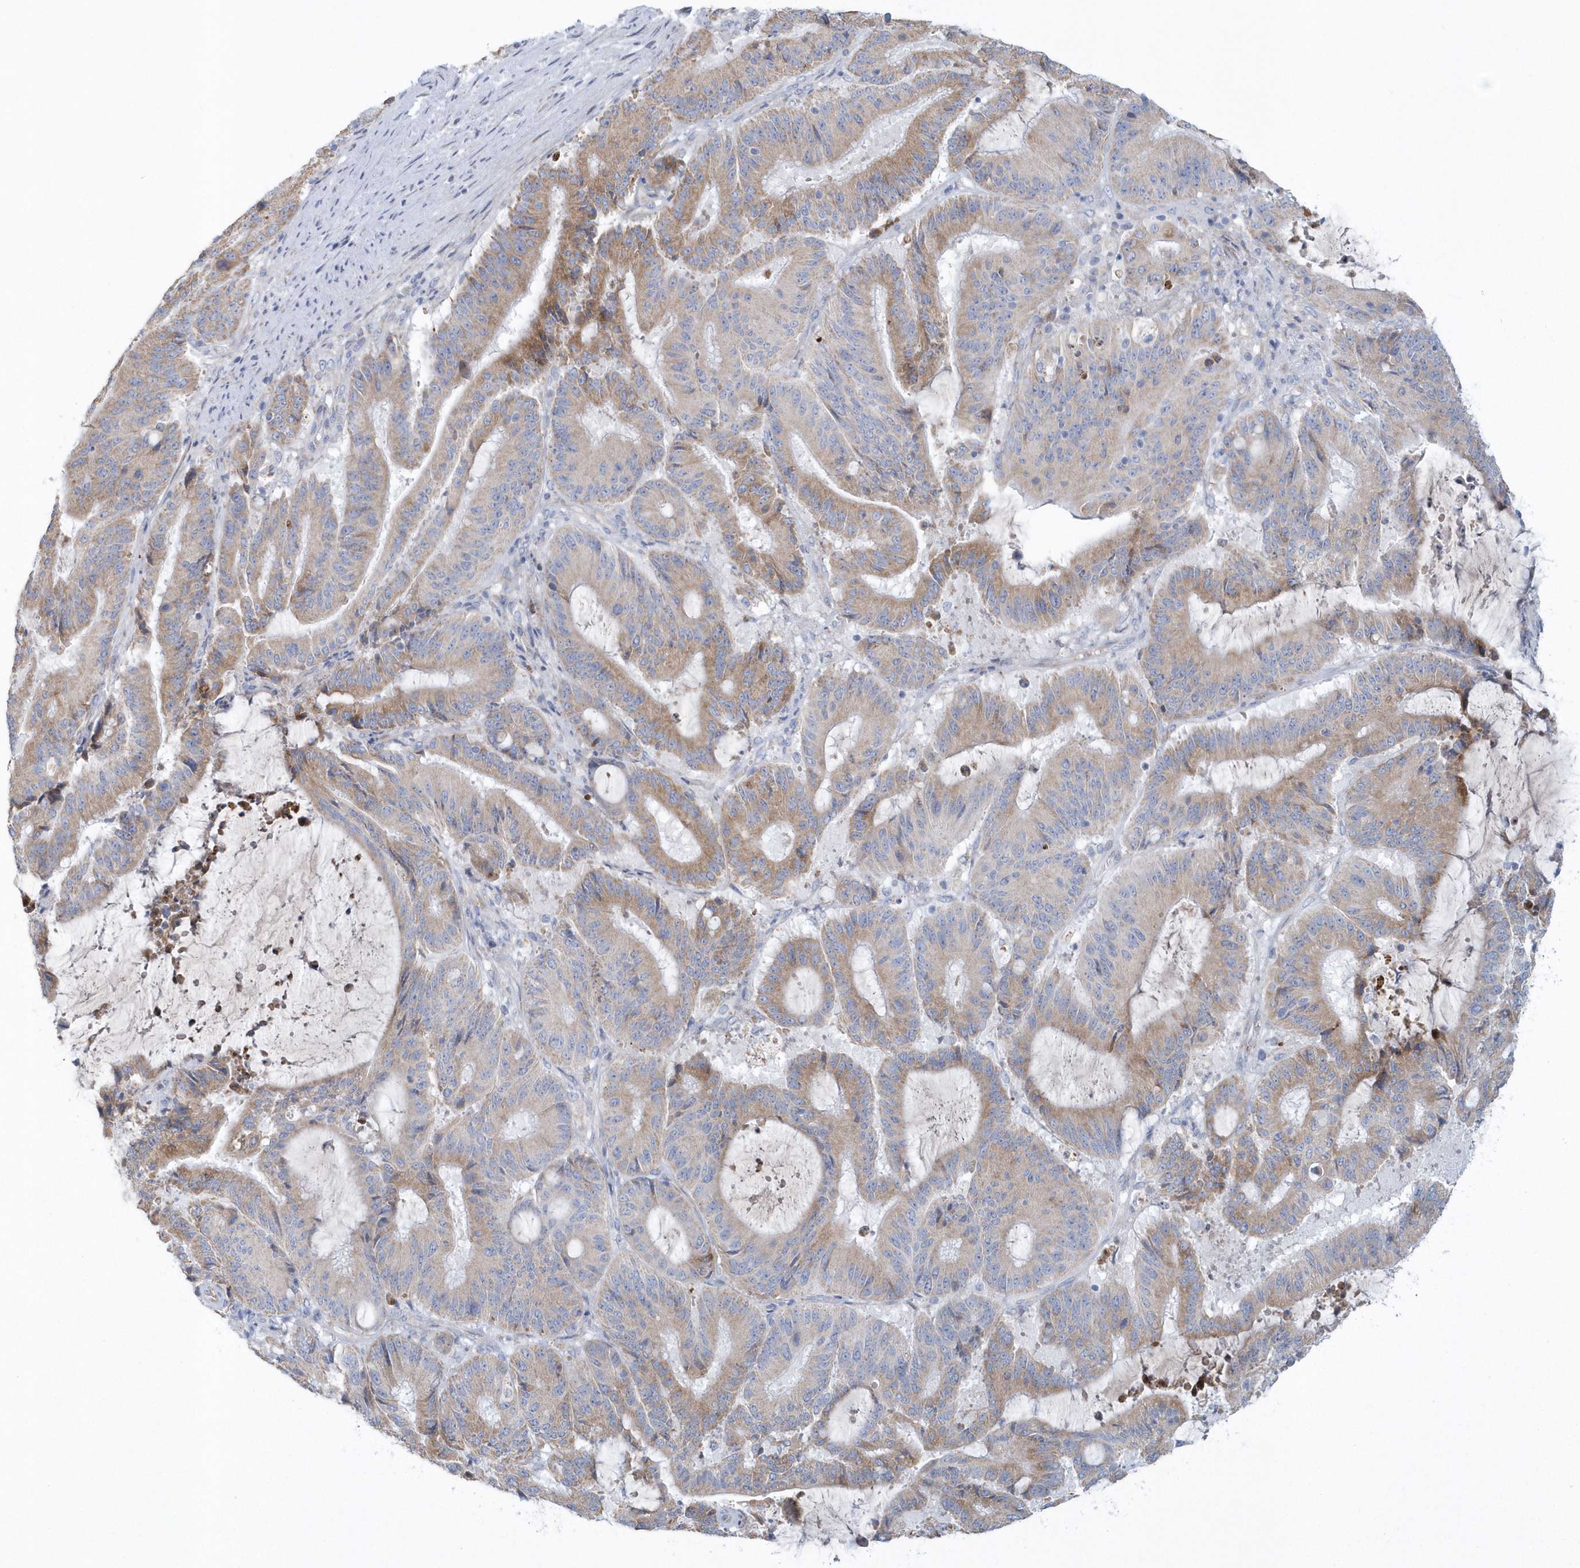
{"staining": {"intensity": "moderate", "quantity": "25%-75%", "location": "cytoplasmic/membranous"}, "tissue": "liver cancer", "cell_type": "Tumor cells", "image_type": "cancer", "snomed": [{"axis": "morphology", "description": "Normal tissue, NOS"}, {"axis": "morphology", "description": "Cholangiocarcinoma"}, {"axis": "topography", "description": "Liver"}, {"axis": "topography", "description": "Peripheral nerve tissue"}], "caption": "Protein staining displays moderate cytoplasmic/membranous positivity in approximately 25%-75% of tumor cells in cholangiocarcinoma (liver).", "gene": "SPATA18", "patient": {"sex": "female", "age": 73}}